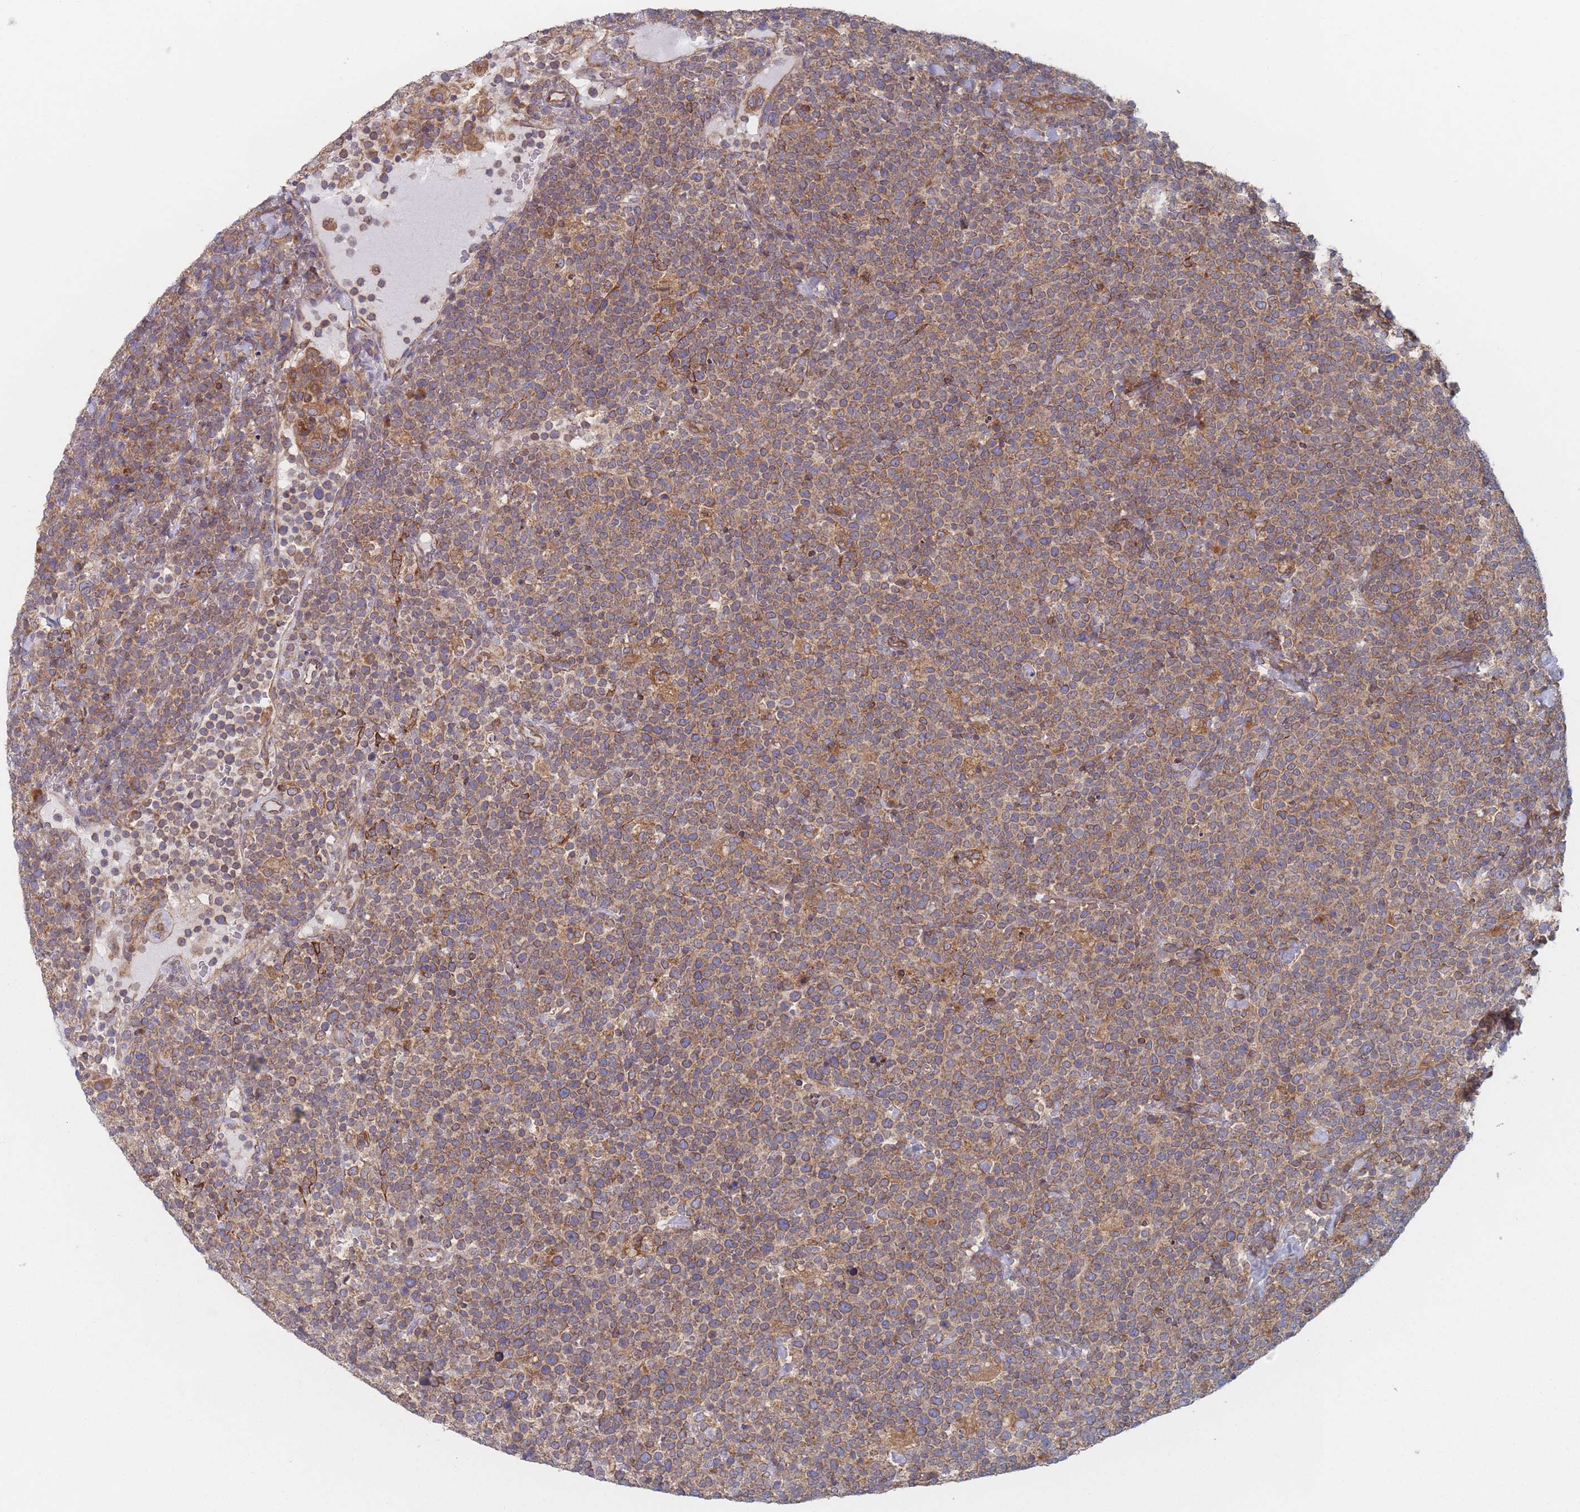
{"staining": {"intensity": "moderate", "quantity": ">75%", "location": "cytoplasmic/membranous"}, "tissue": "lymphoma", "cell_type": "Tumor cells", "image_type": "cancer", "snomed": [{"axis": "morphology", "description": "Malignant lymphoma, non-Hodgkin's type, High grade"}, {"axis": "topography", "description": "Lymph node"}], "caption": "Lymphoma was stained to show a protein in brown. There is medium levels of moderate cytoplasmic/membranous staining in about >75% of tumor cells. The staining was performed using DAB, with brown indicating positive protein expression. Nuclei are stained blue with hematoxylin.", "gene": "KDSR", "patient": {"sex": "male", "age": 61}}